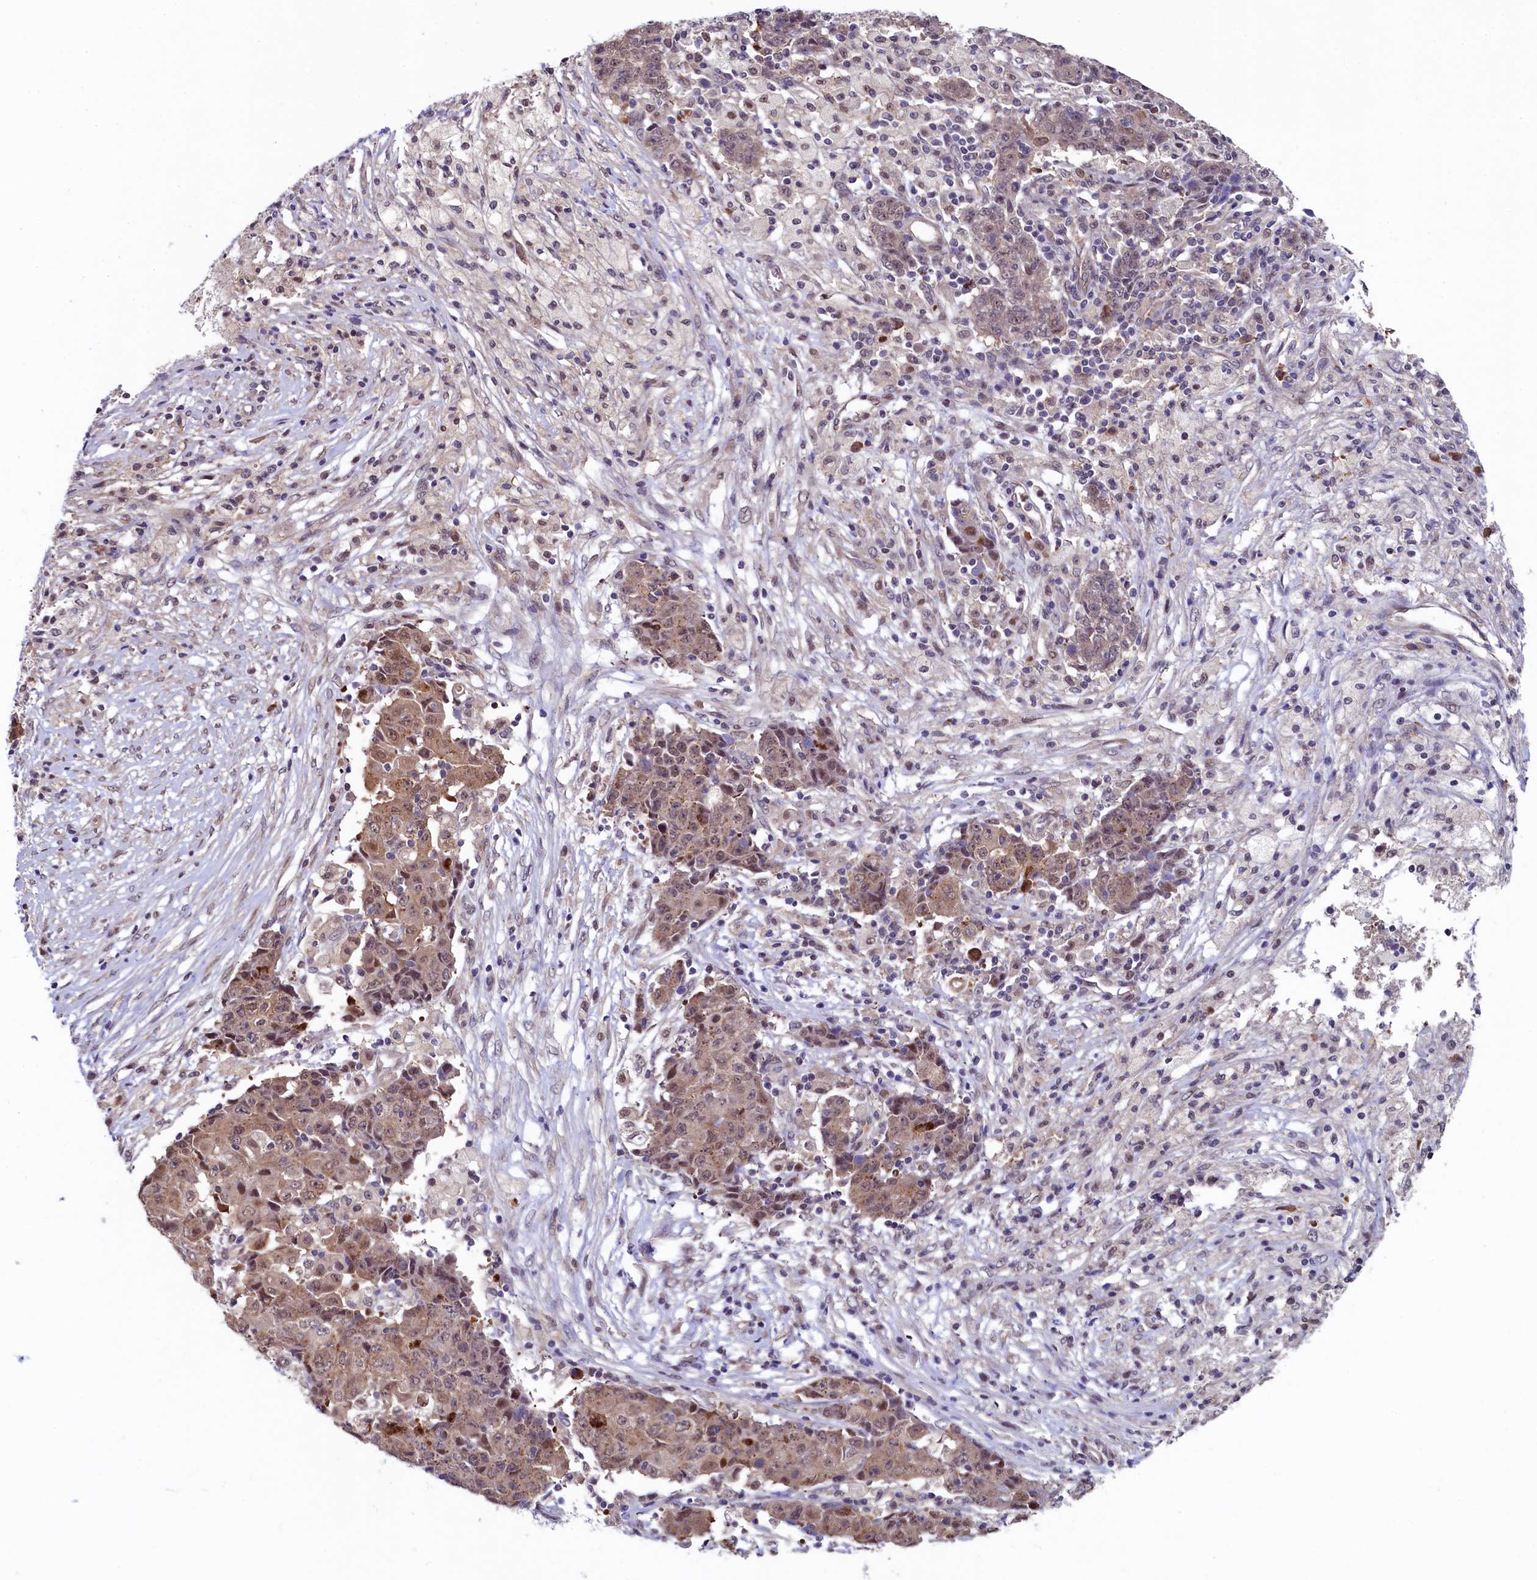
{"staining": {"intensity": "weak", "quantity": ">75%", "location": "cytoplasmic/membranous,nuclear"}, "tissue": "ovarian cancer", "cell_type": "Tumor cells", "image_type": "cancer", "snomed": [{"axis": "morphology", "description": "Carcinoma, endometroid"}, {"axis": "topography", "description": "Ovary"}], "caption": "High-power microscopy captured an immunohistochemistry (IHC) micrograph of ovarian endometroid carcinoma, revealing weak cytoplasmic/membranous and nuclear positivity in about >75% of tumor cells. (Brightfield microscopy of DAB IHC at high magnification).", "gene": "LEO1", "patient": {"sex": "female", "age": 42}}